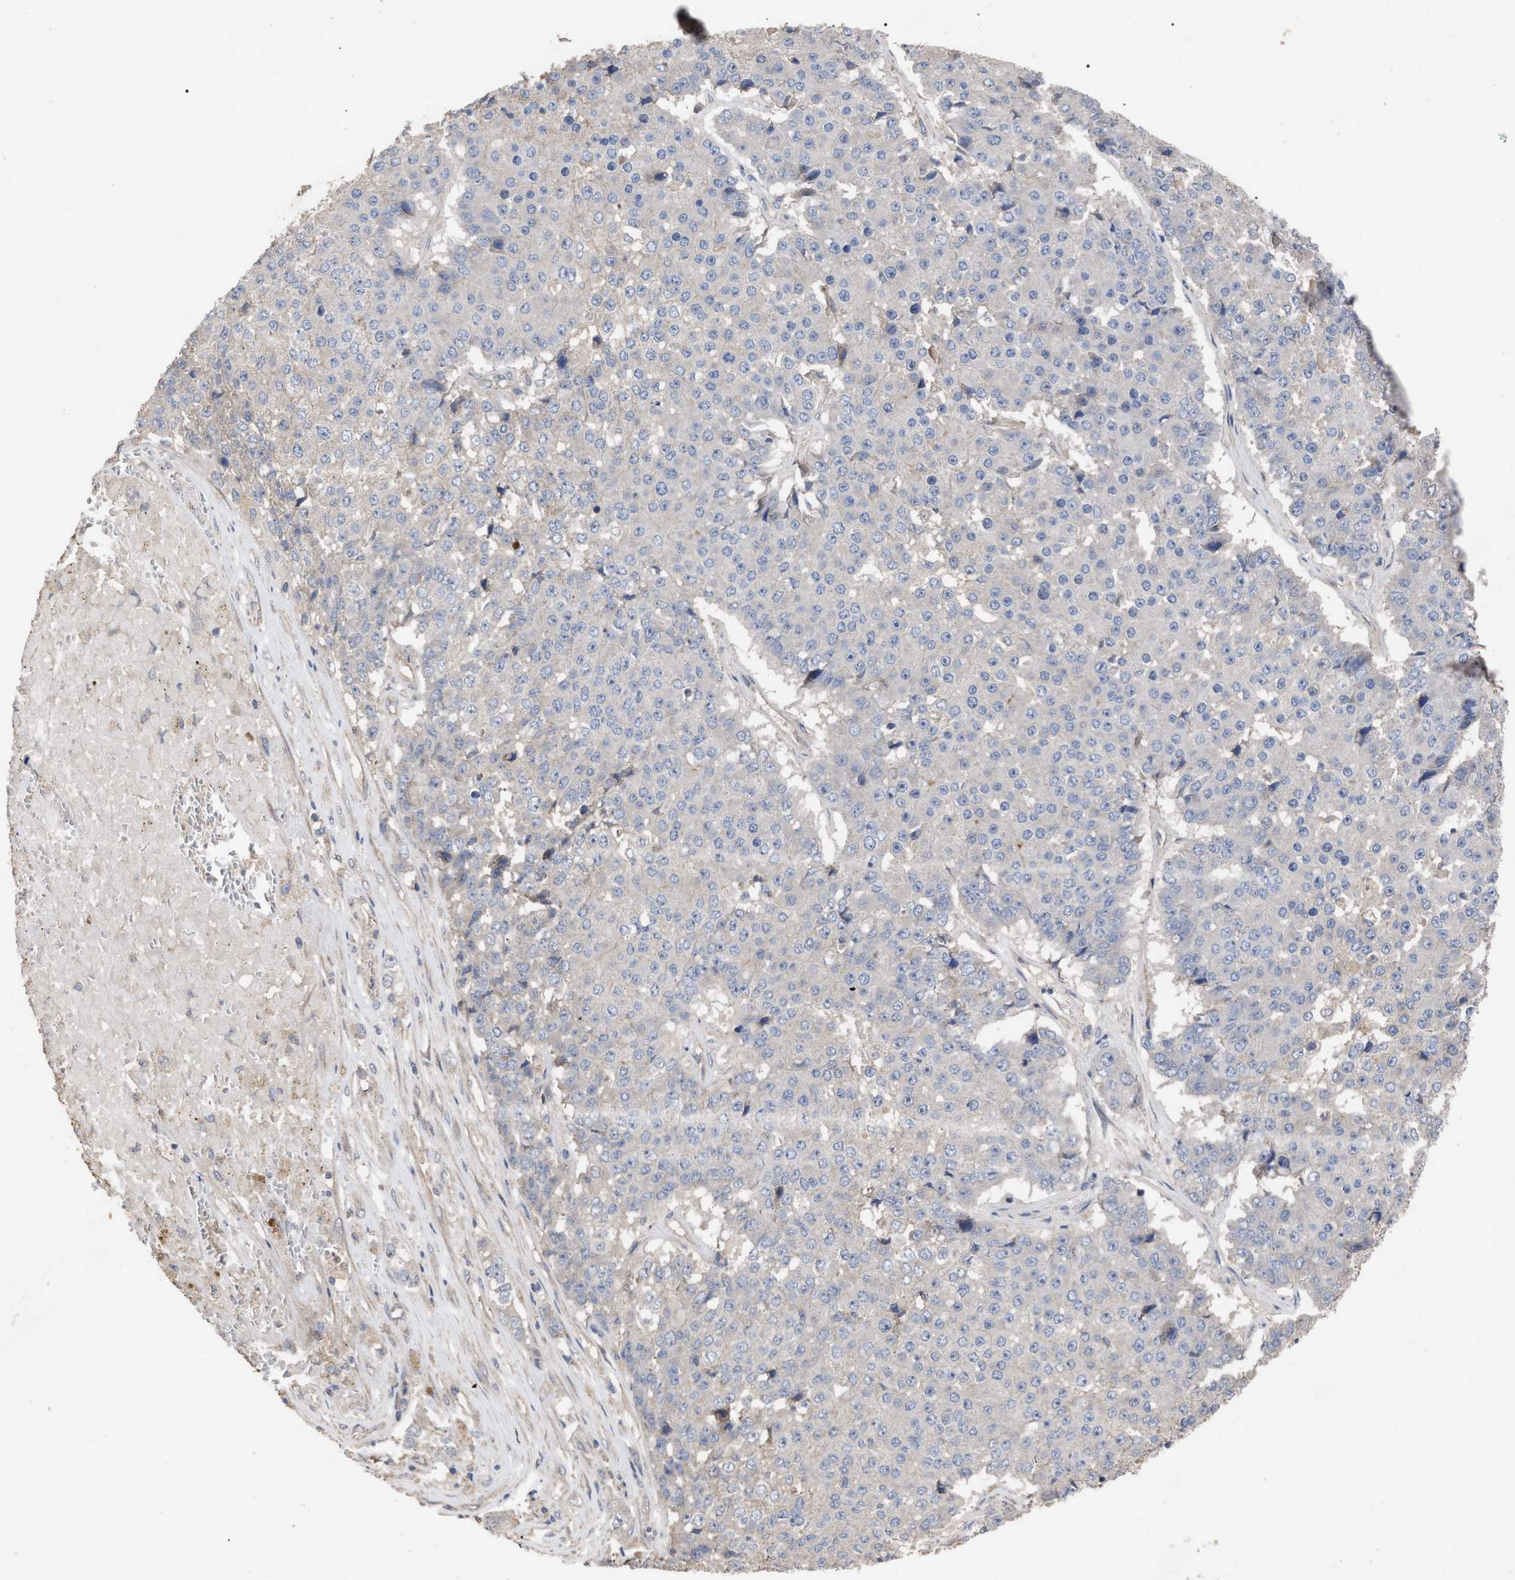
{"staining": {"intensity": "negative", "quantity": "none", "location": "none"}, "tissue": "pancreatic cancer", "cell_type": "Tumor cells", "image_type": "cancer", "snomed": [{"axis": "morphology", "description": "Adenocarcinoma, NOS"}, {"axis": "topography", "description": "Pancreas"}], "caption": "The micrograph demonstrates no staining of tumor cells in adenocarcinoma (pancreatic).", "gene": "BTN2A1", "patient": {"sex": "male", "age": 50}}